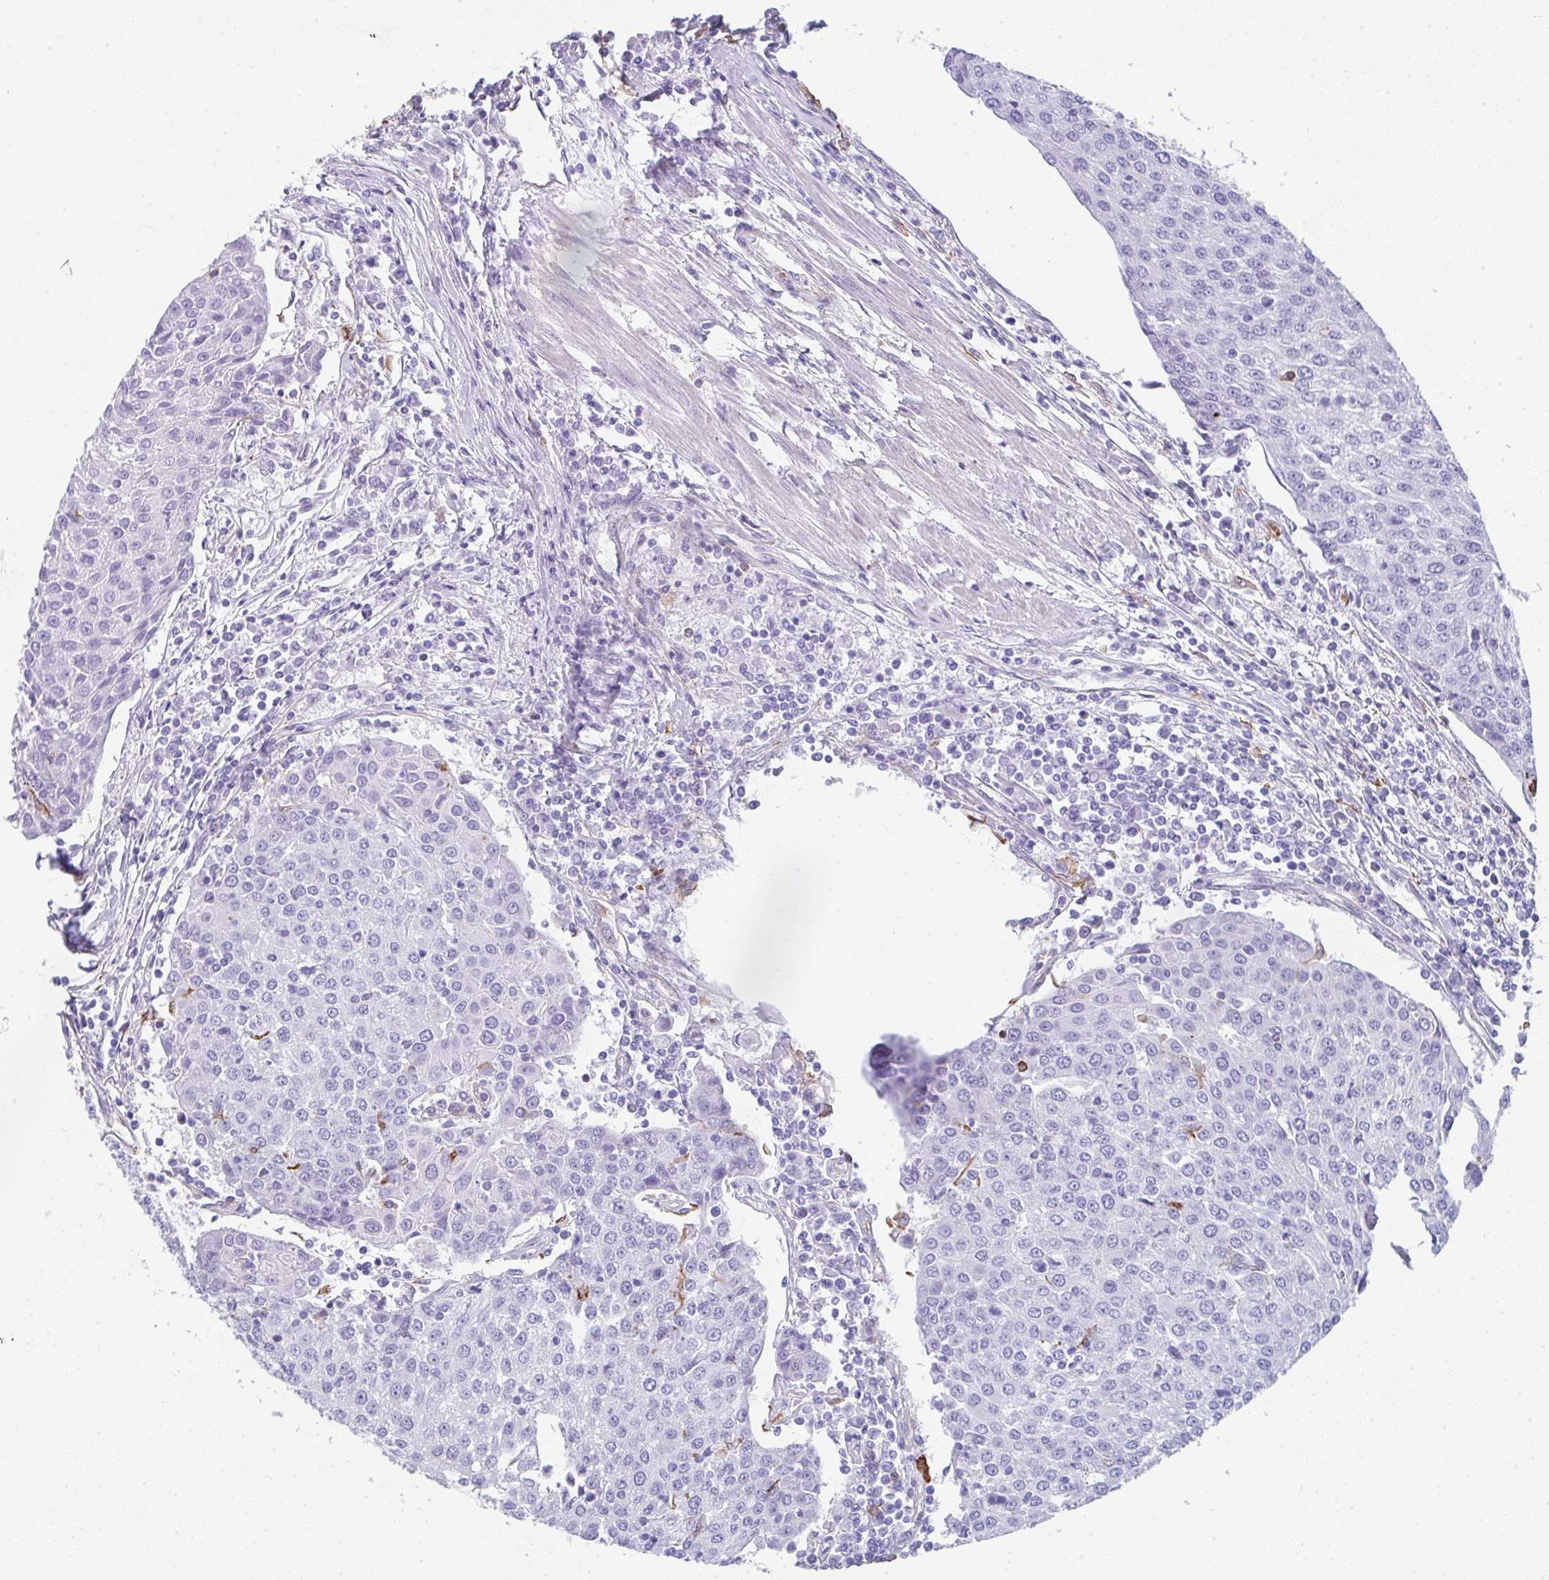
{"staining": {"intensity": "negative", "quantity": "none", "location": "none"}, "tissue": "urothelial cancer", "cell_type": "Tumor cells", "image_type": "cancer", "snomed": [{"axis": "morphology", "description": "Urothelial carcinoma, High grade"}, {"axis": "topography", "description": "Urinary bladder"}], "caption": "Histopathology image shows no protein positivity in tumor cells of high-grade urothelial carcinoma tissue. Brightfield microscopy of immunohistochemistry (IHC) stained with DAB (brown) and hematoxylin (blue), captured at high magnification.", "gene": "DBN1", "patient": {"sex": "female", "age": 85}}